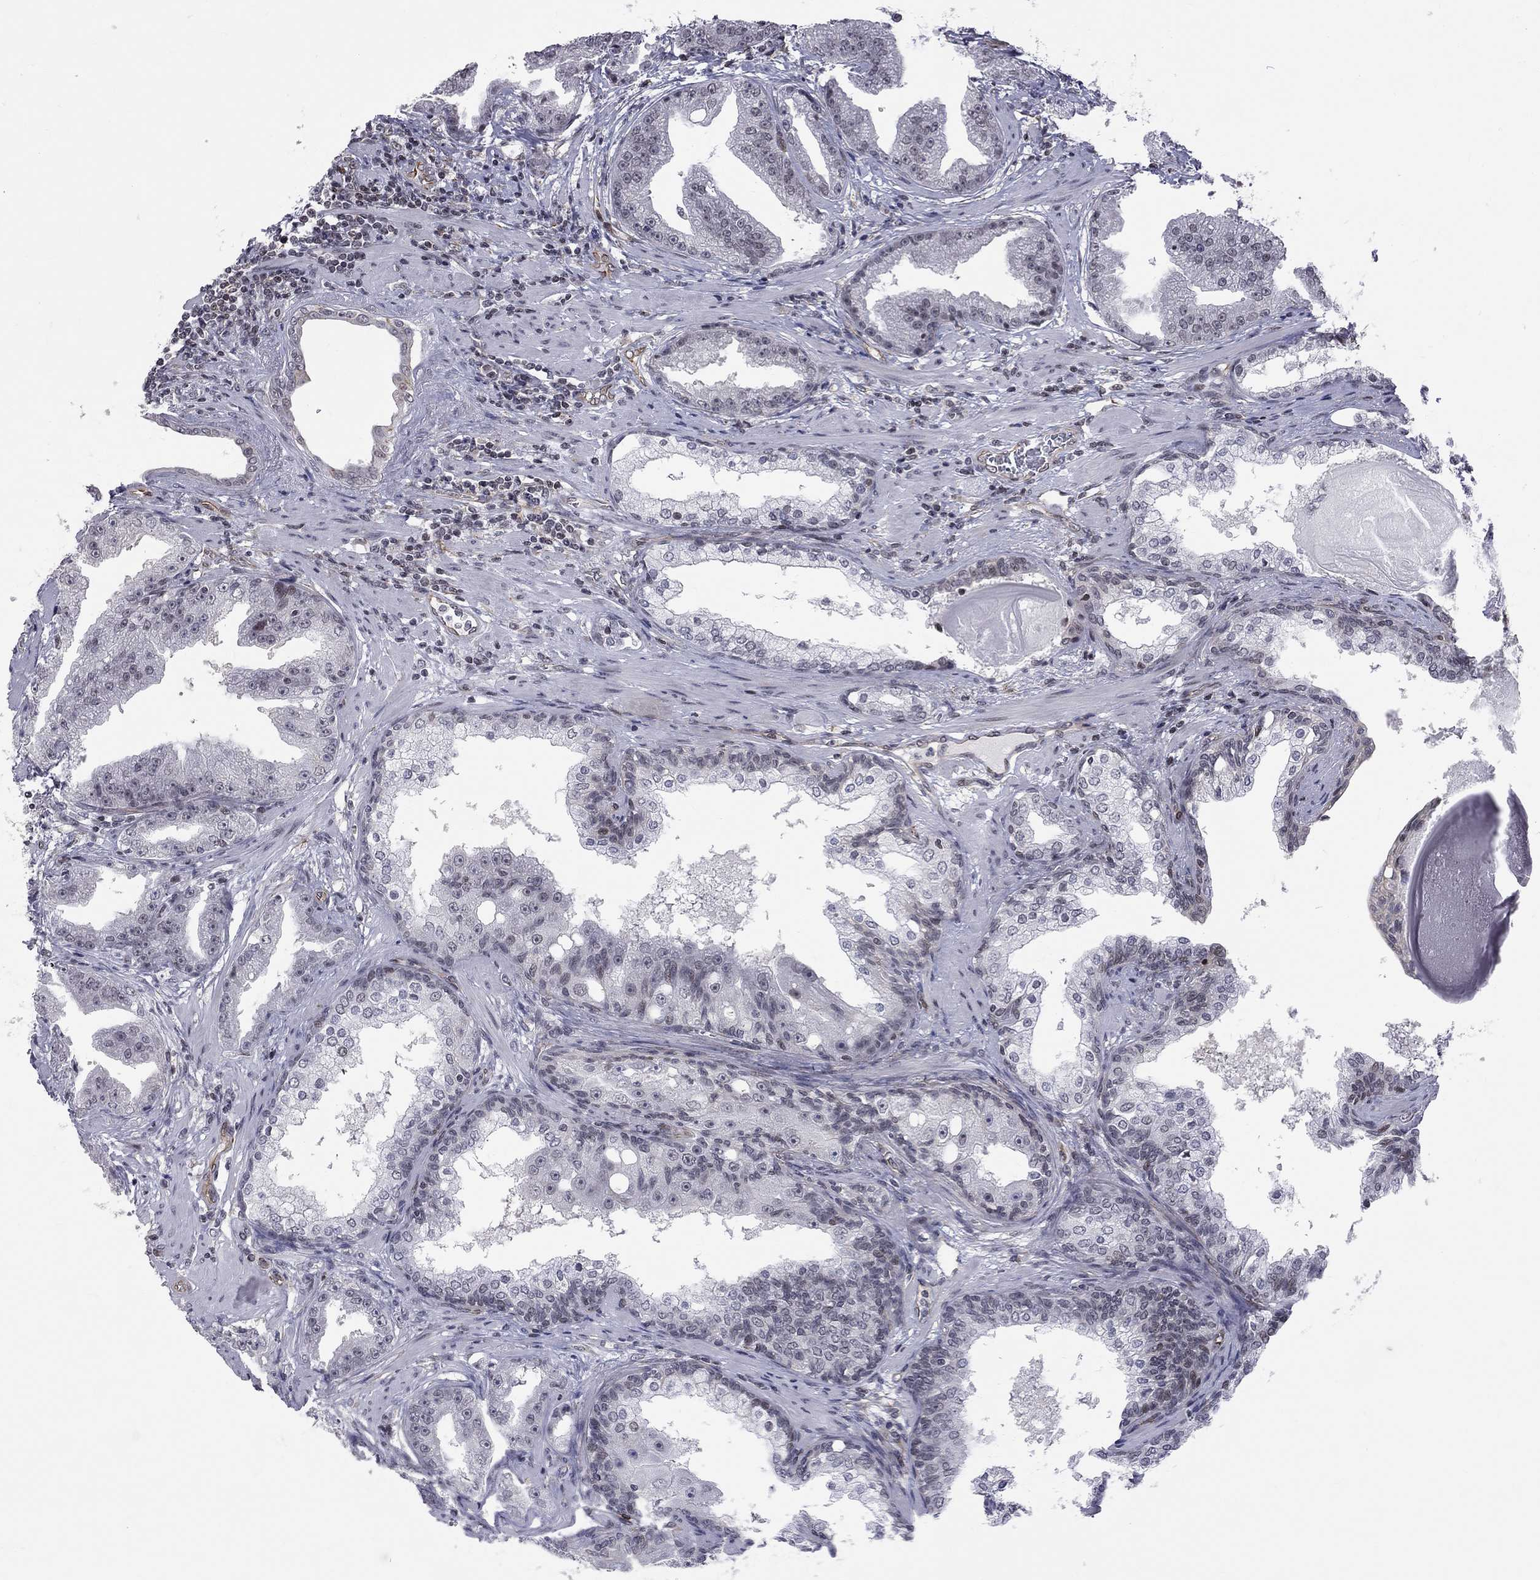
{"staining": {"intensity": "negative", "quantity": "none", "location": "none"}, "tissue": "prostate cancer", "cell_type": "Tumor cells", "image_type": "cancer", "snomed": [{"axis": "morphology", "description": "Adenocarcinoma, Low grade"}, {"axis": "topography", "description": "Prostate"}], "caption": "DAB (3,3'-diaminobenzidine) immunohistochemical staining of human prostate low-grade adenocarcinoma shows no significant expression in tumor cells. (IHC, brightfield microscopy, high magnification).", "gene": "MTNR1B", "patient": {"sex": "male", "age": 62}}